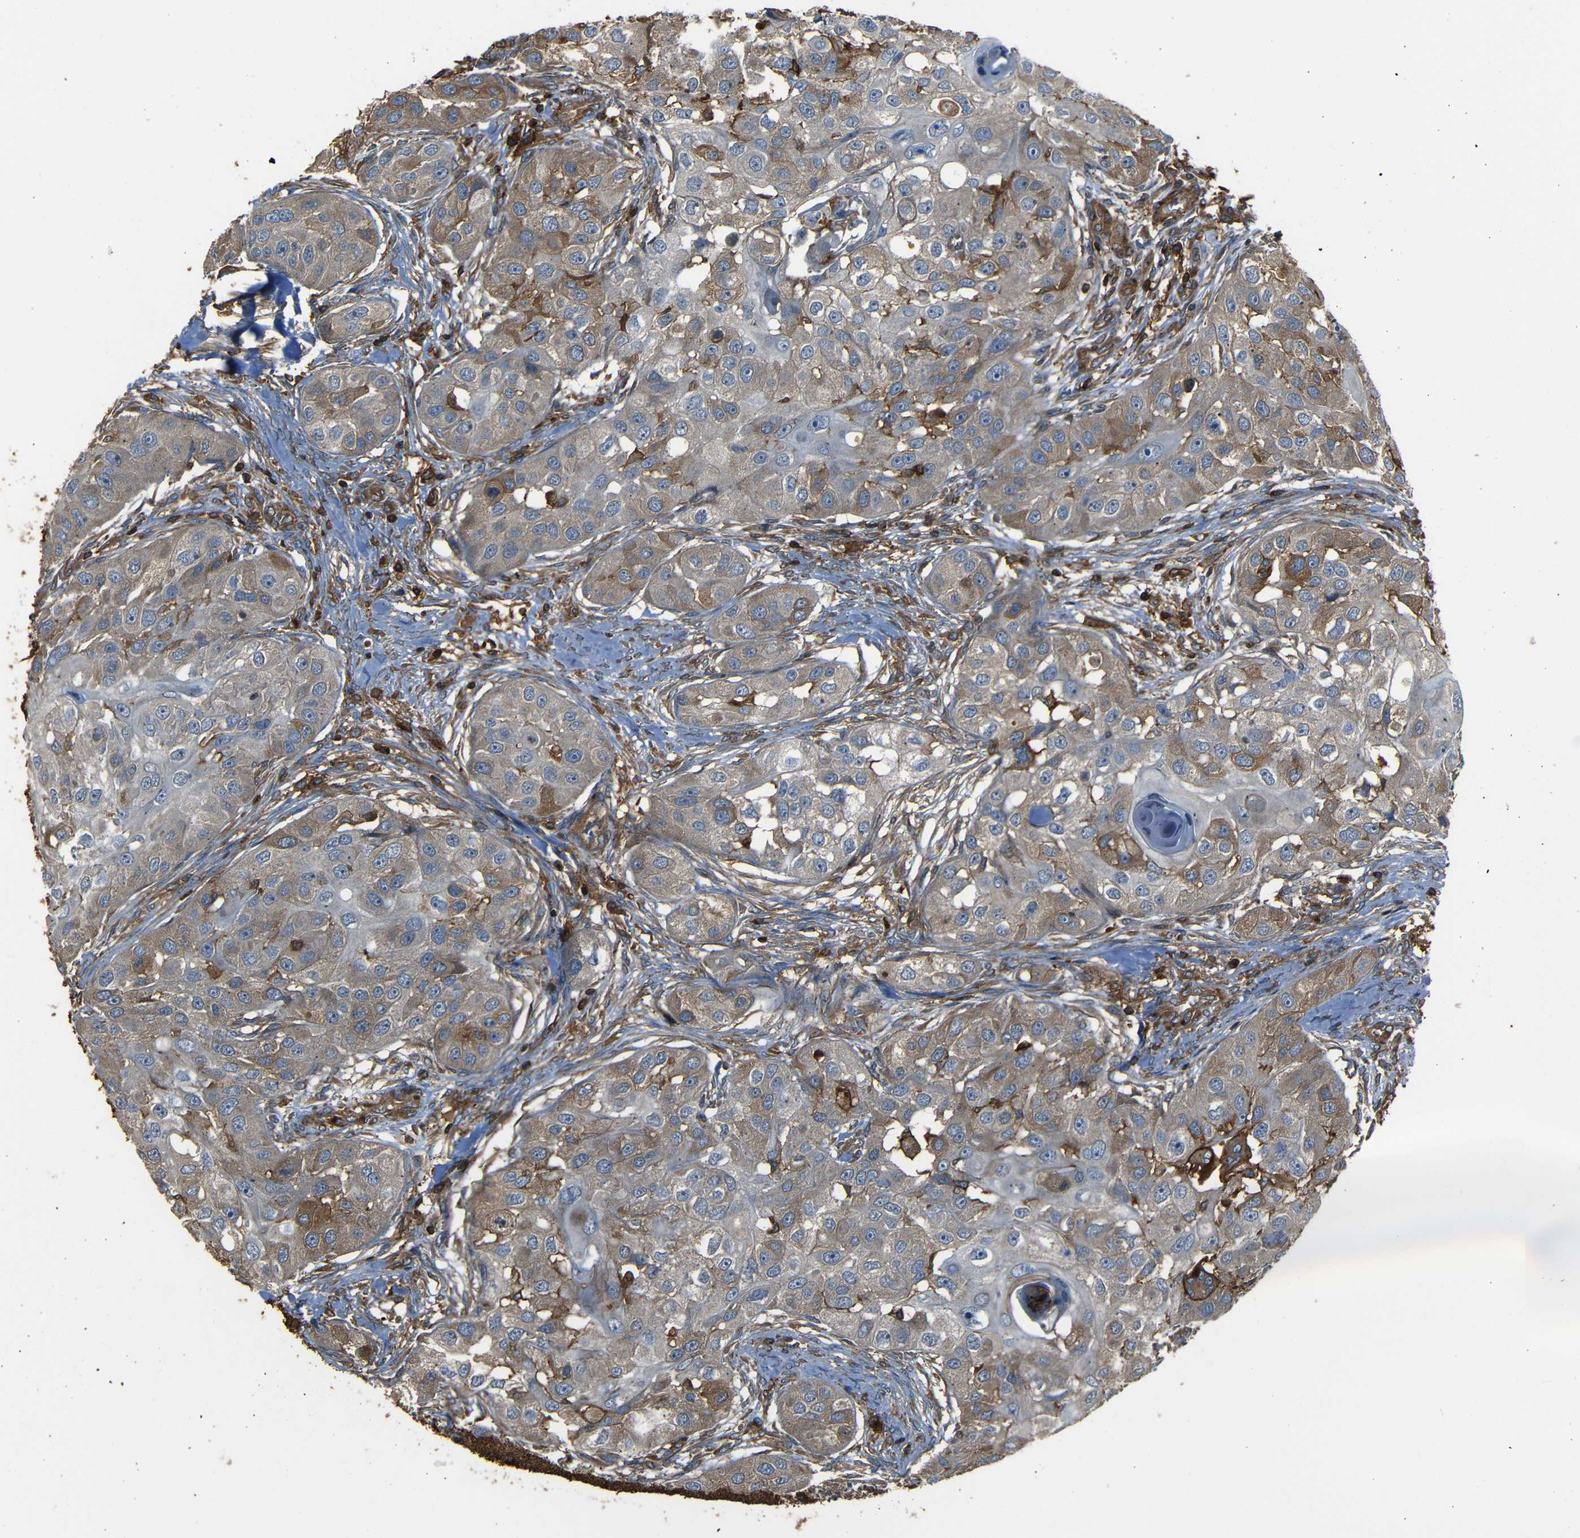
{"staining": {"intensity": "moderate", "quantity": ">75%", "location": "cytoplasmic/membranous"}, "tissue": "head and neck cancer", "cell_type": "Tumor cells", "image_type": "cancer", "snomed": [{"axis": "morphology", "description": "Normal tissue, NOS"}, {"axis": "morphology", "description": "Squamous cell carcinoma, NOS"}, {"axis": "topography", "description": "Skeletal muscle"}, {"axis": "topography", "description": "Head-Neck"}], "caption": "This is a micrograph of immunohistochemistry (IHC) staining of squamous cell carcinoma (head and neck), which shows moderate expression in the cytoplasmic/membranous of tumor cells.", "gene": "ADGRE5", "patient": {"sex": "male", "age": 51}}